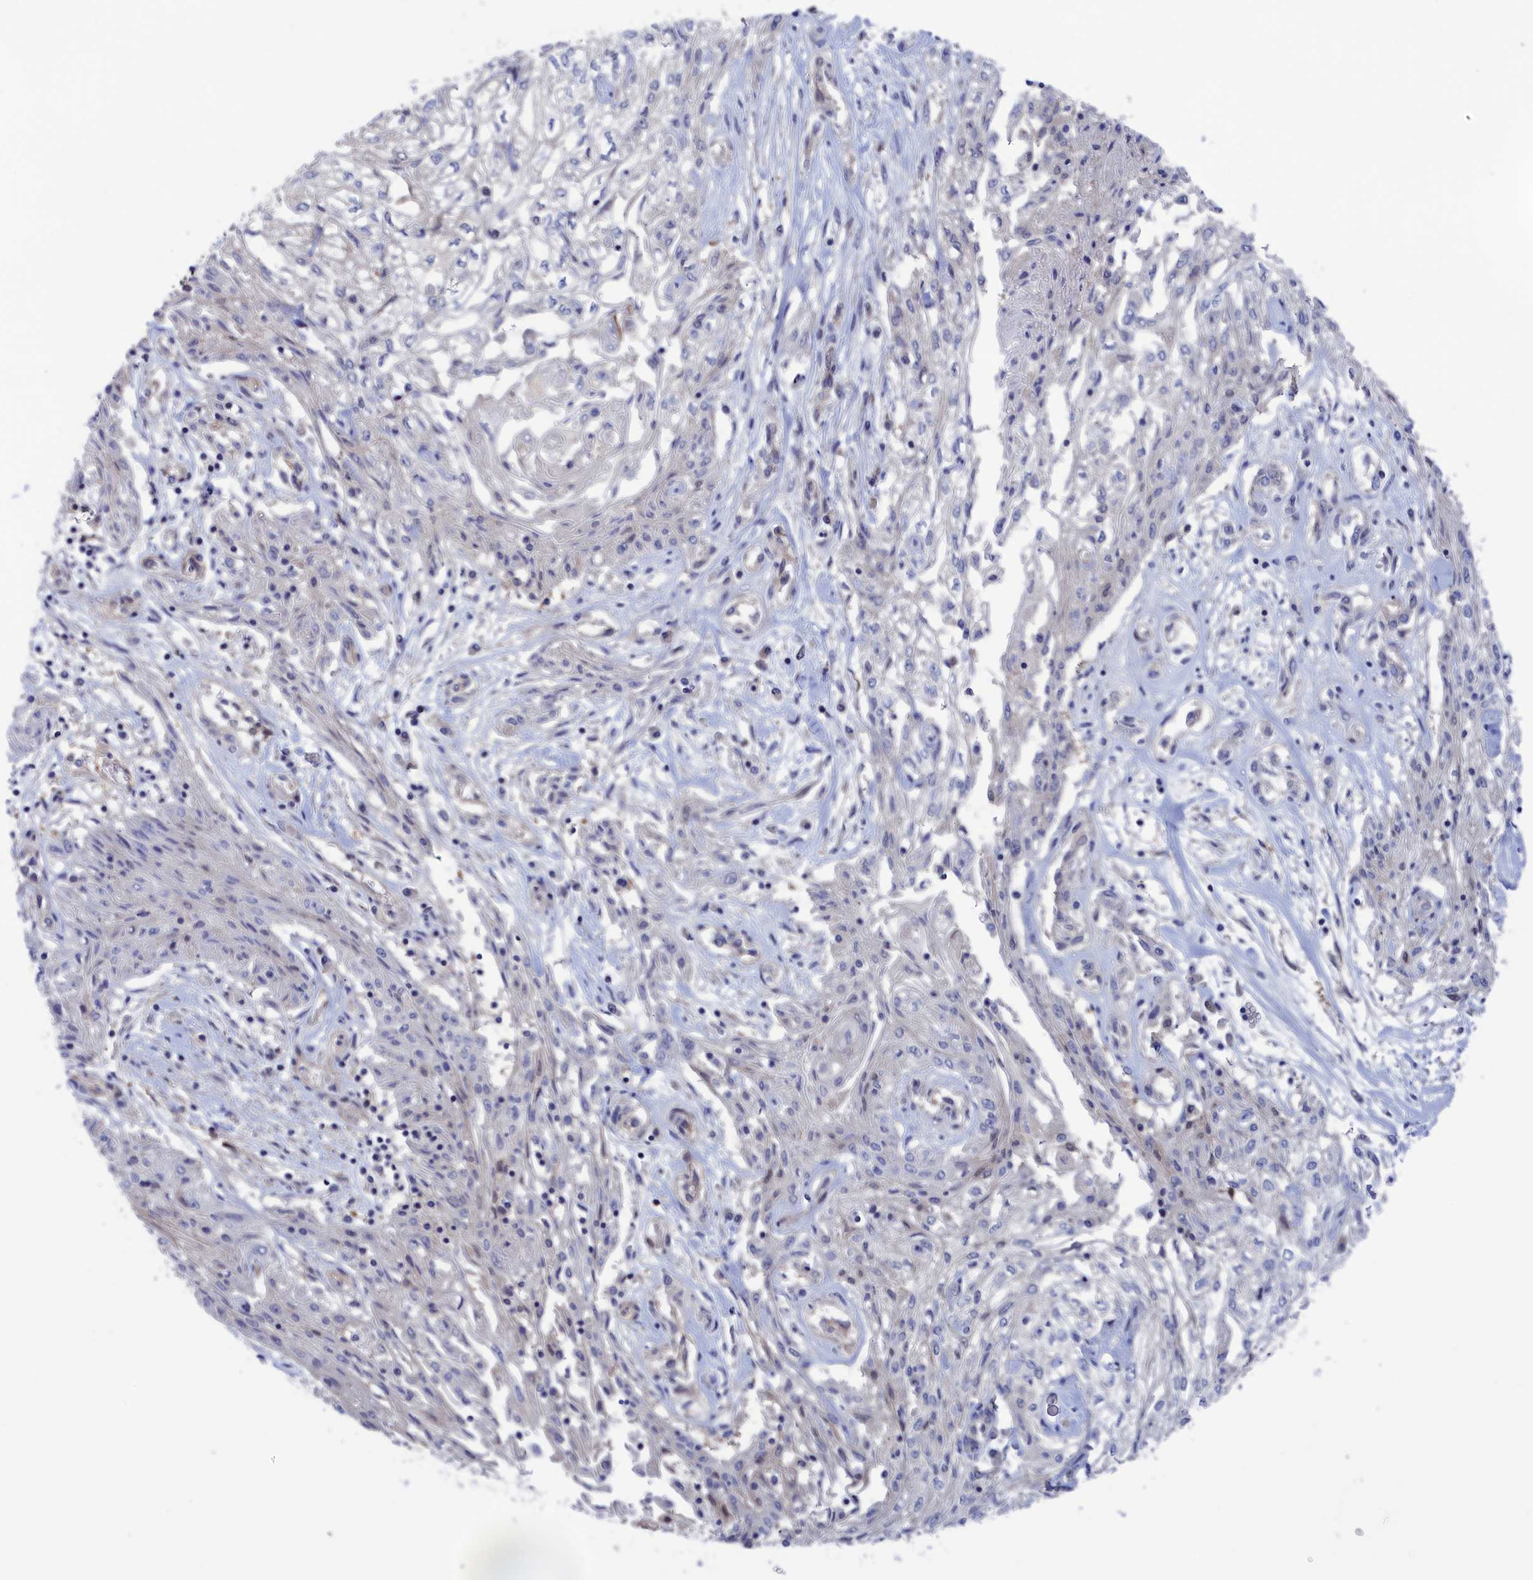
{"staining": {"intensity": "negative", "quantity": "none", "location": "none"}, "tissue": "skin cancer", "cell_type": "Tumor cells", "image_type": "cancer", "snomed": [{"axis": "morphology", "description": "Squamous cell carcinoma, NOS"}, {"axis": "morphology", "description": "Squamous cell carcinoma, metastatic, NOS"}, {"axis": "topography", "description": "Skin"}, {"axis": "topography", "description": "Lymph node"}], "caption": "This photomicrograph is of skin cancer (metastatic squamous cell carcinoma) stained with immunohistochemistry (IHC) to label a protein in brown with the nuclei are counter-stained blue. There is no staining in tumor cells.", "gene": "NUTF2", "patient": {"sex": "male", "age": 75}}